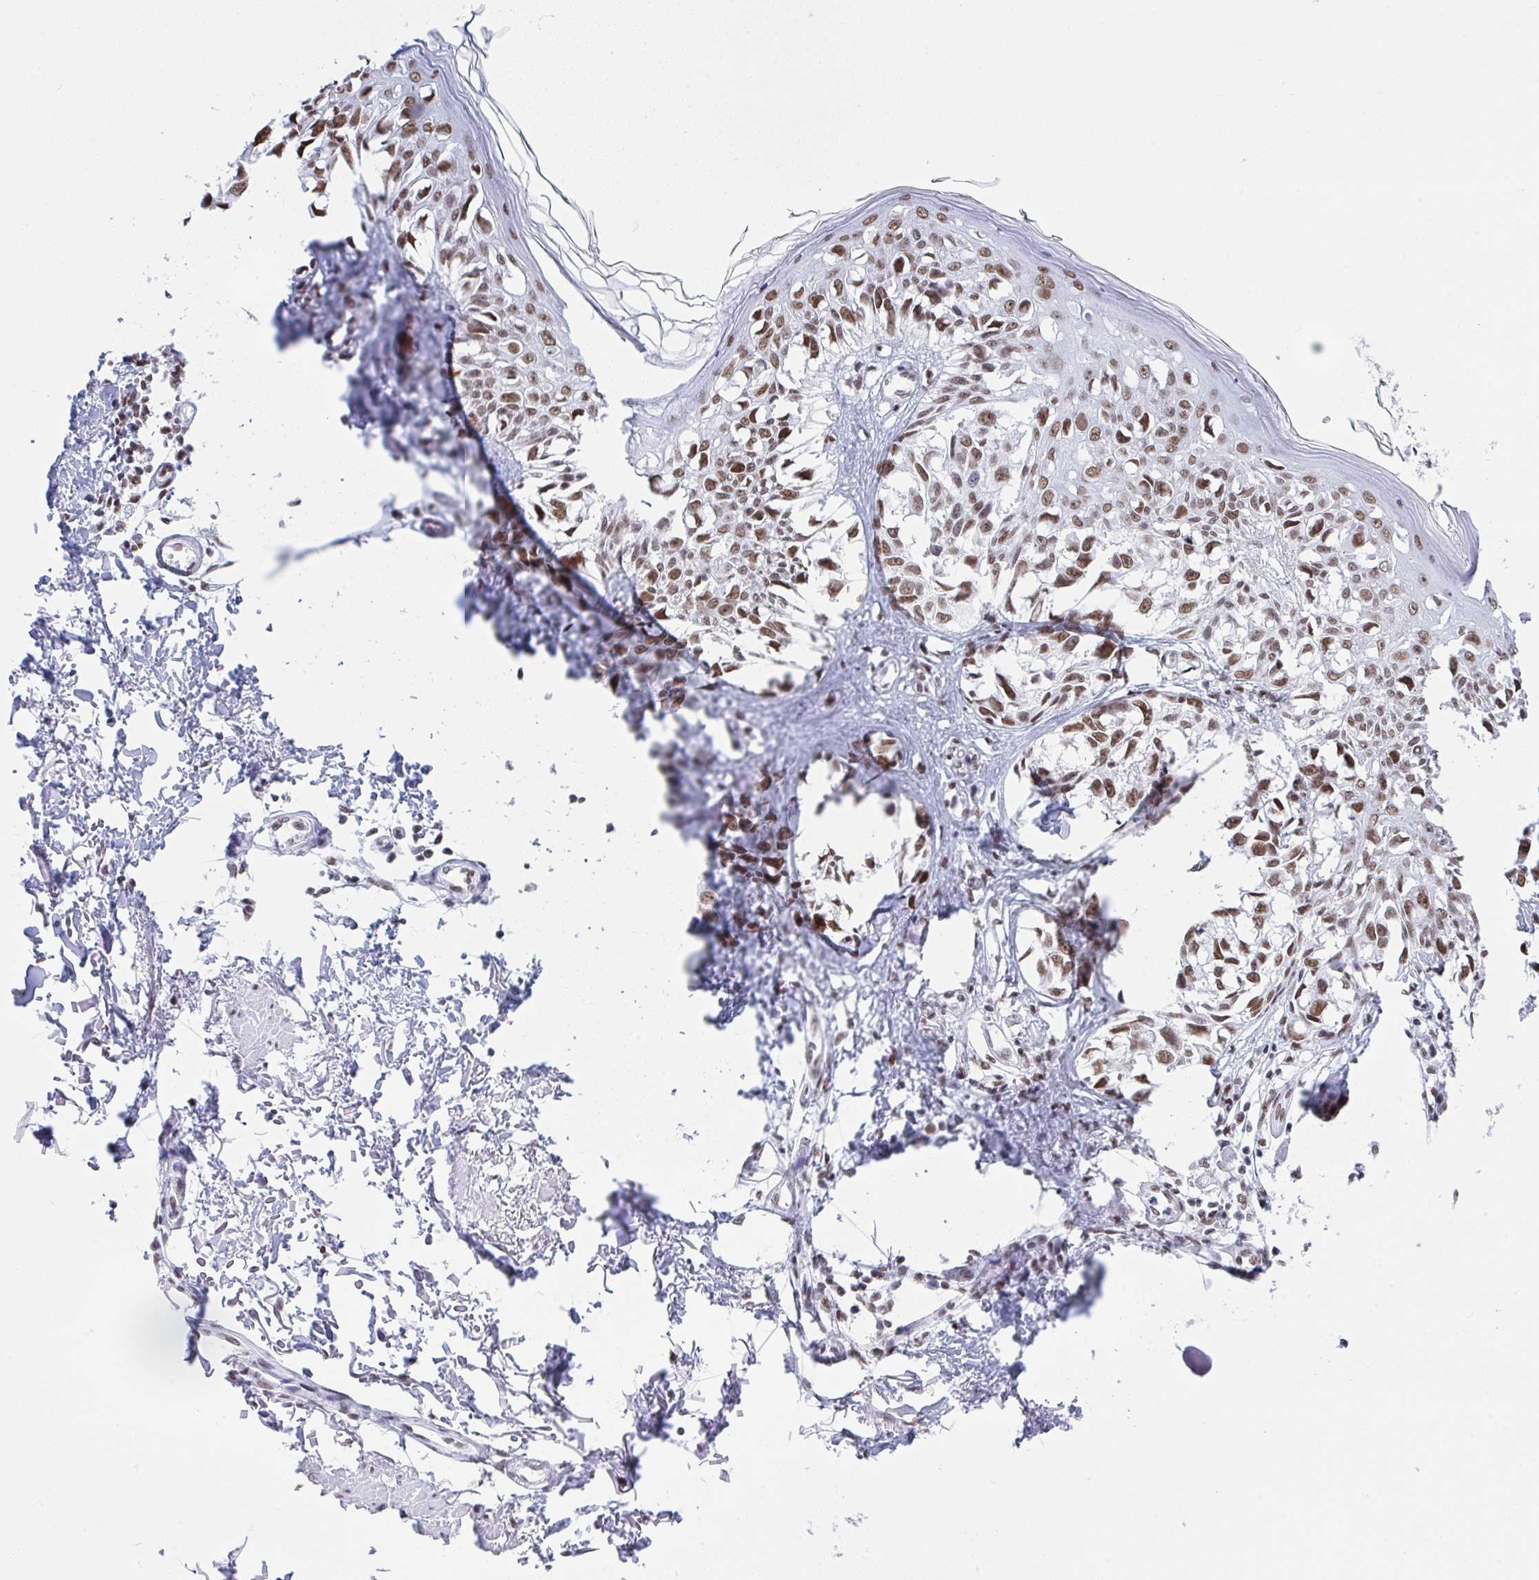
{"staining": {"intensity": "moderate", "quantity": ">75%", "location": "nuclear"}, "tissue": "melanoma", "cell_type": "Tumor cells", "image_type": "cancer", "snomed": [{"axis": "morphology", "description": "Malignant melanoma, NOS"}, {"axis": "topography", "description": "Skin"}], "caption": "Immunohistochemistry (IHC) photomicrograph of neoplastic tissue: malignant melanoma stained using immunohistochemistry (IHC) reveals medium levels of moderate protein expression localized specifically in the nuclear of tumor cells, appearing as a nuclear brown color.", "gene": "DDX52", "patient": {"sex": "male", "age": 73}}